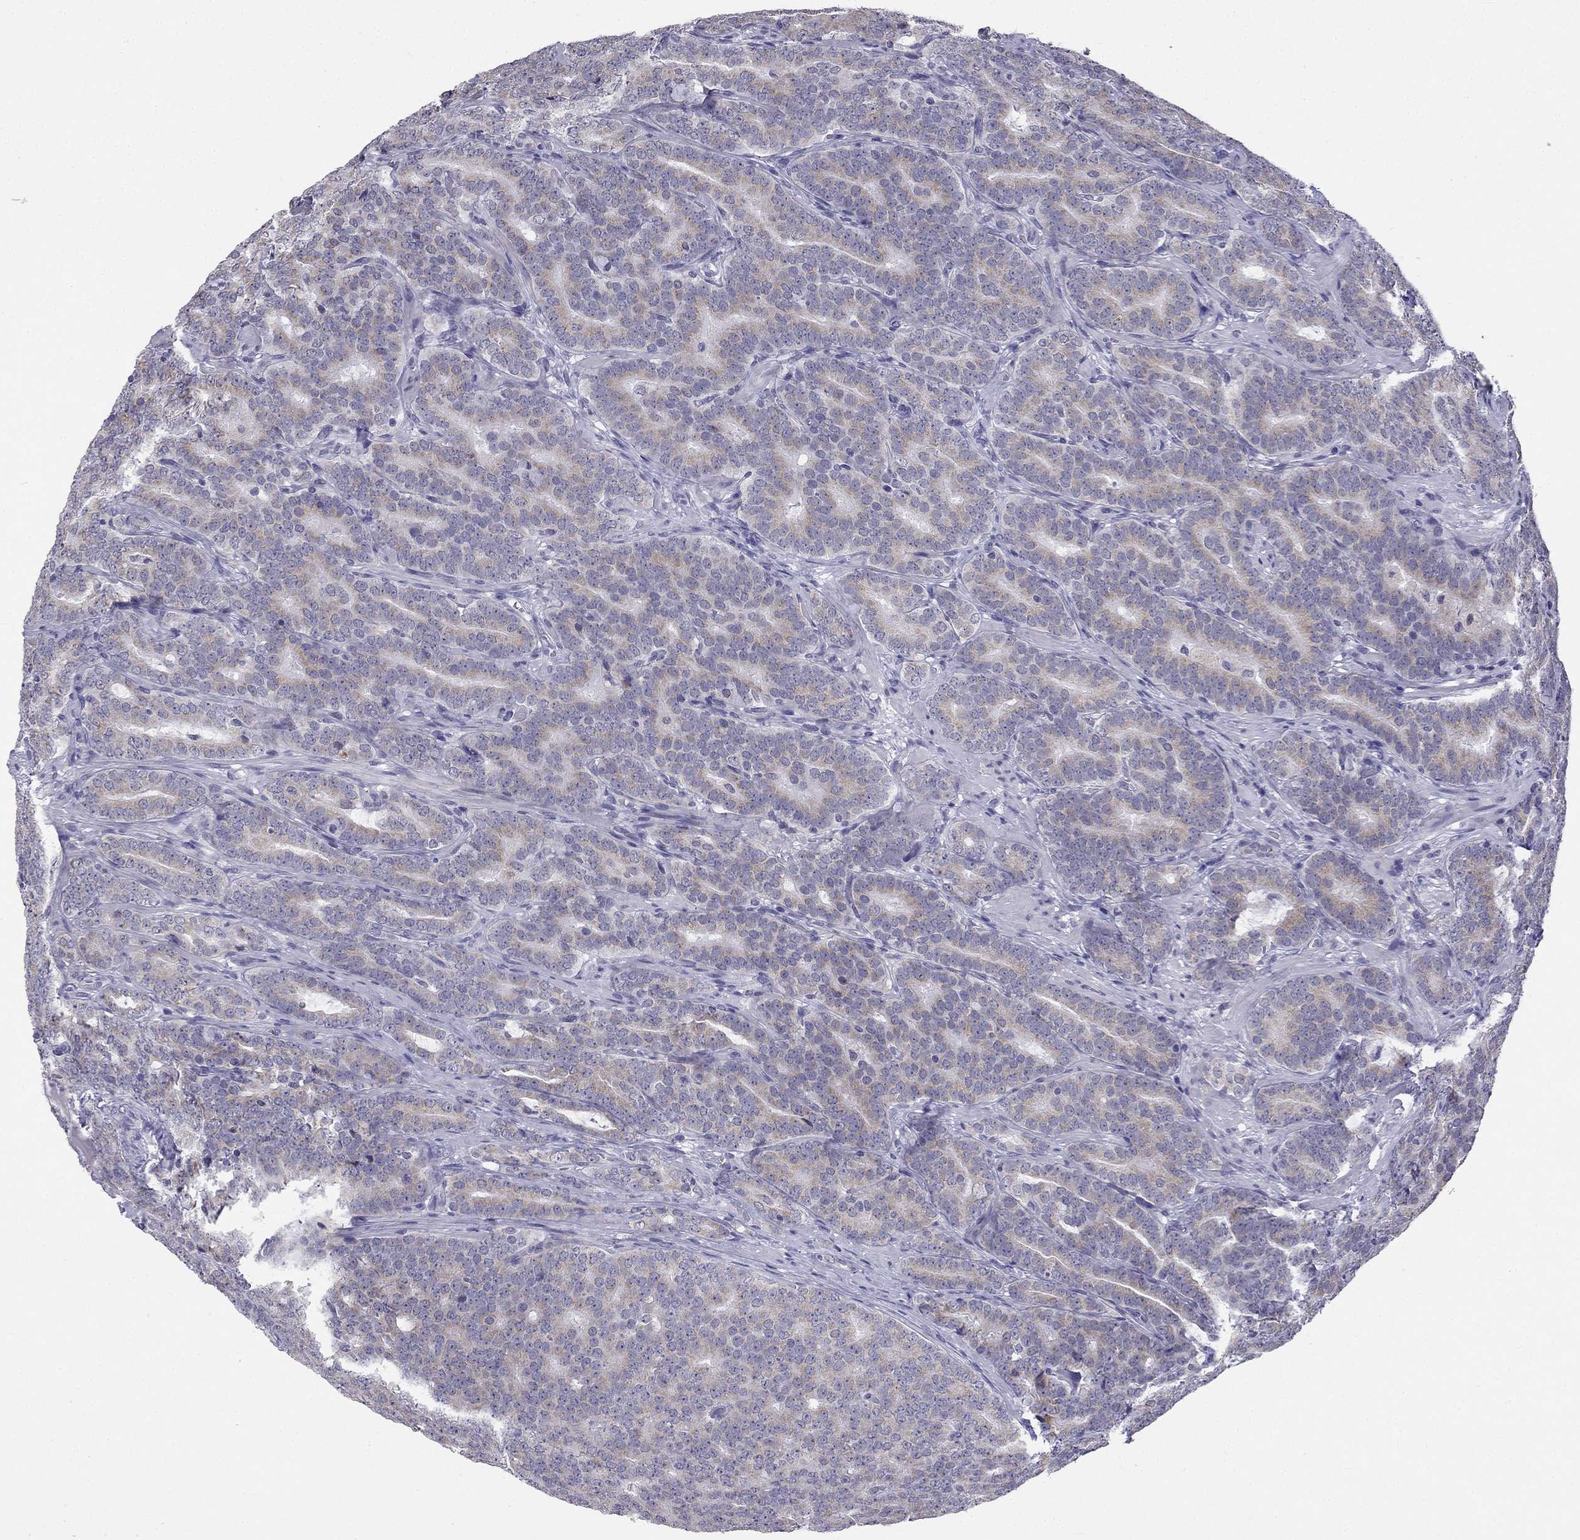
{"staining": {"intensity": "weak", "quantity": ">75%", "location": "cytoplasmic/membranous"}, "tissue": "prostate cancer", "cell_type": "Tumor cells", "image_type": "cancer", "snomed": [{"axis": "morphology", "description": "Adenocarcinoma, NOS"}, {"axis": "topography", "description": "Prostate"}], "caption": "Immunohistochemistry image of prostate cancer stained for a protein (brown), which demonstrates low levels of weak cytoplasmic/membranous positivity in about >75% of tumor cells.", "gene": "C5orf49", "patient": {"sex": "male", "age": 71}}